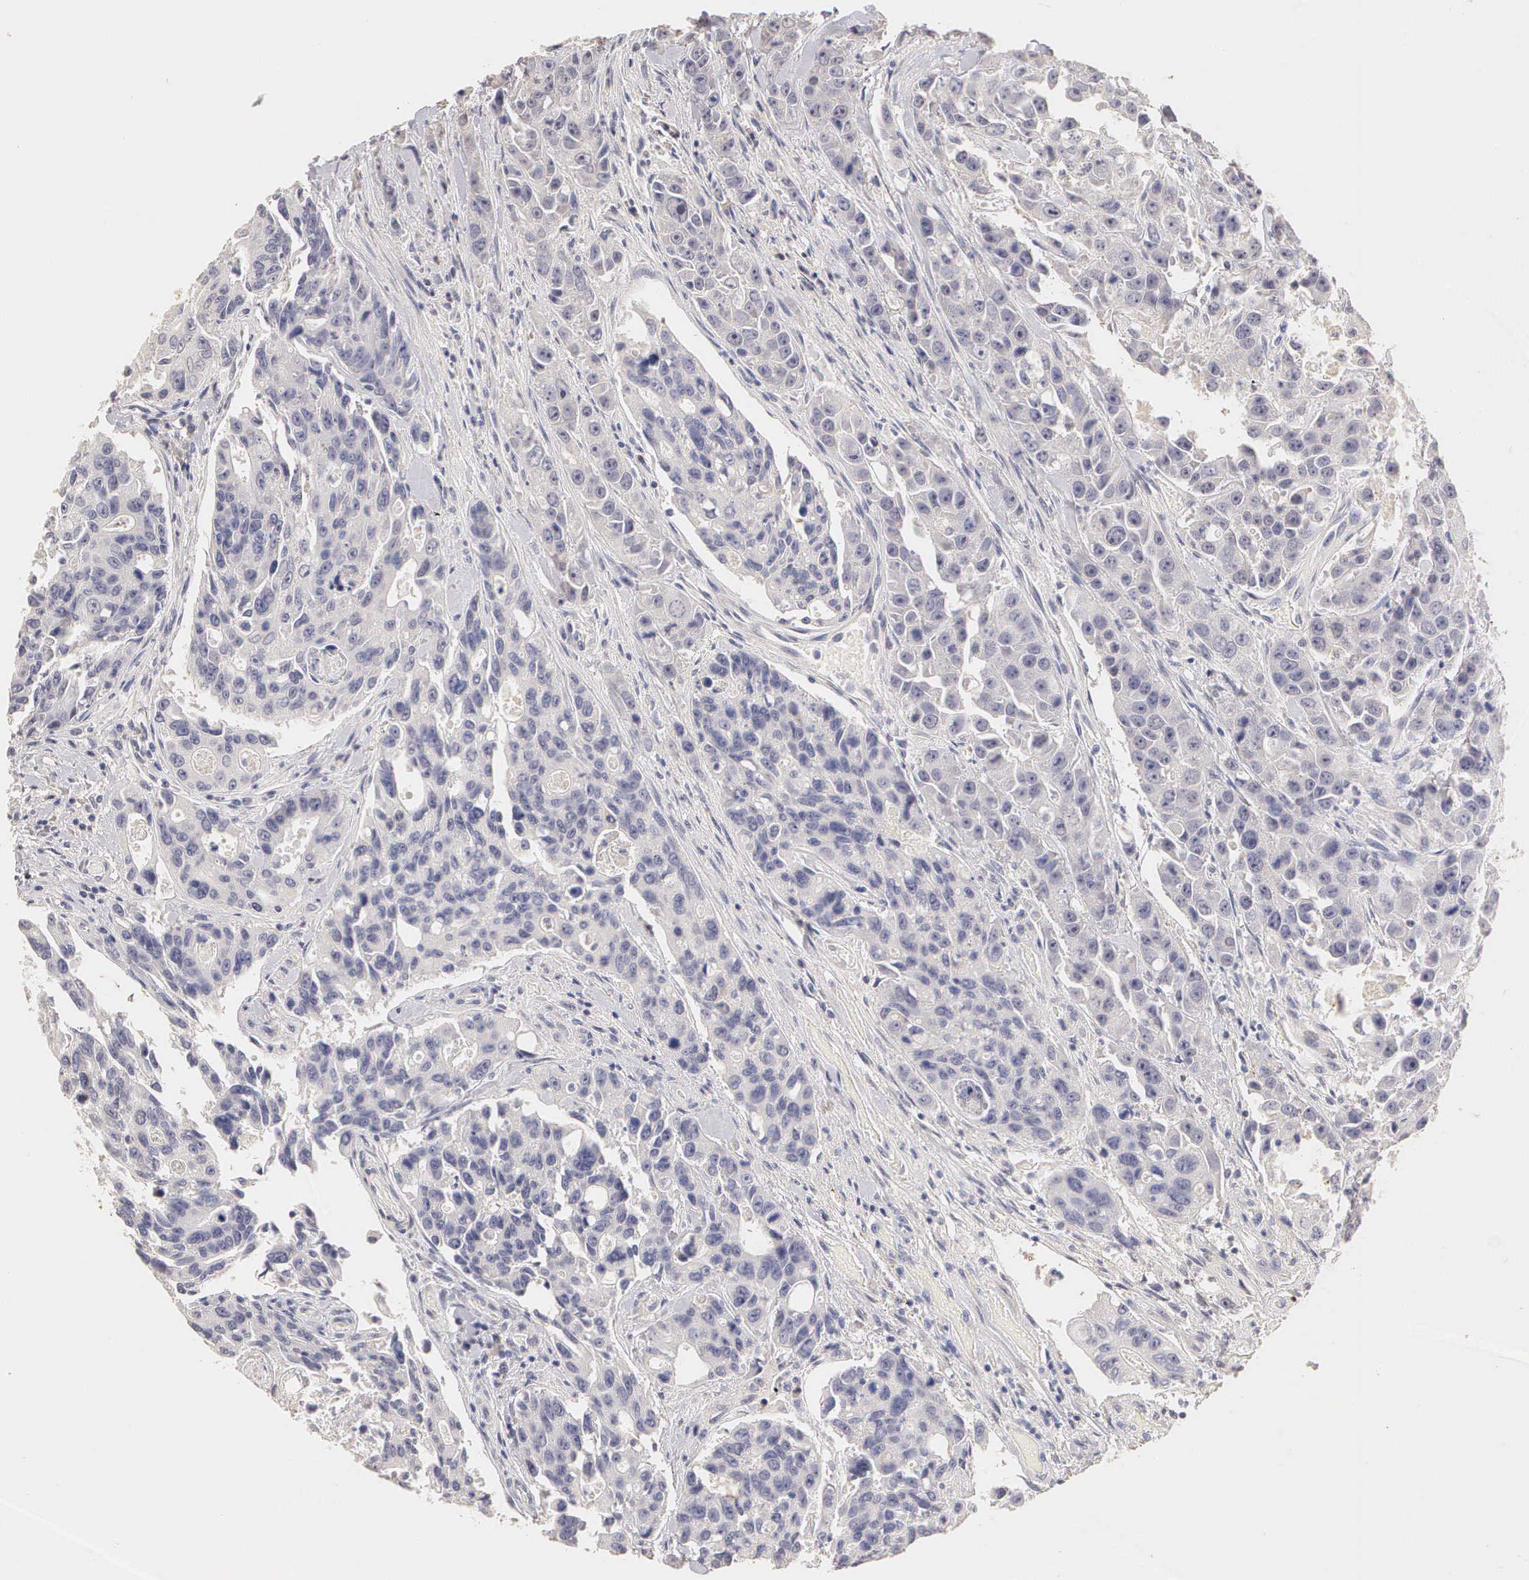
{"staining": {"intensity": "negative", "quantity": "none", "location": "none"}, "tissue": "colorectal cancer", "cell_type": "Tumor cells", "image_type": "cancer", "snomed": [{"axis": "morphology", "description": "Adenocarcinoma, NOS"}, {"axis": "topography", "description": "Colon"}], "caption": "A high-resolution histopathology image shows immunohistochemistry (IHC) staining of adenocarcinoma (colorectal), which reveals no significant expression in tumor cells.", "gene": "ESR1", "patient": {"sex": "female", "age": 86}}